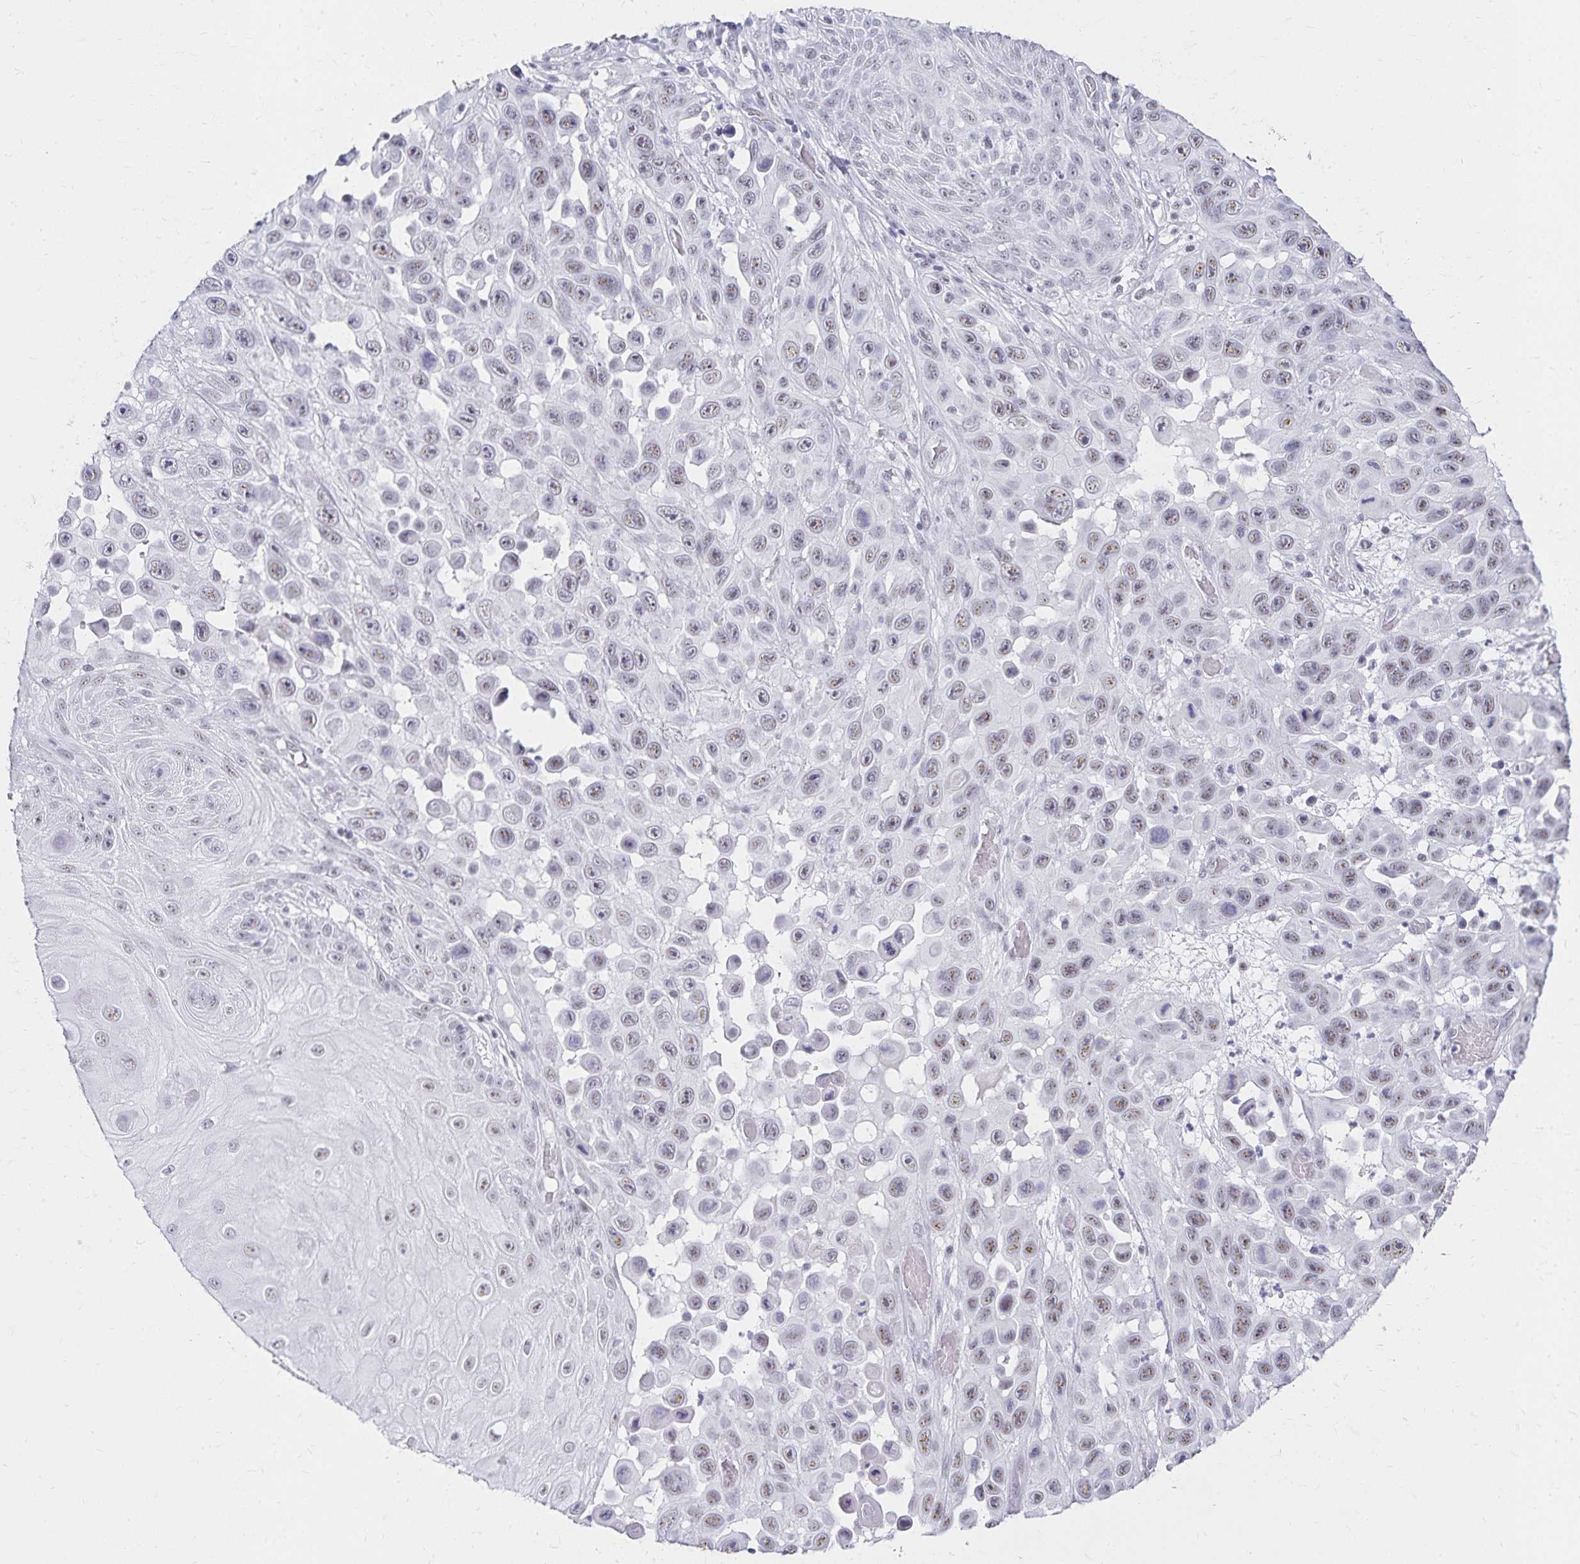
{"staining": {"intensity": "negative", "quantity": "none", "location": "none"}, "tissue": "skin cancer", "cell_type": "Tumor cells", "image_type": "cancer", "snomed": [{"axis": "morphology", "description": "Squamous cell carcinoma, NOS"}, {"axis": "topography", "description": "Skin"}], "caption": "Photomicrograph shows no significant protein expression in tumor cells of skin squamous cell carcinoma.", "gene": "C20orf85", "patient": {"sex": "male", "age": 81}}